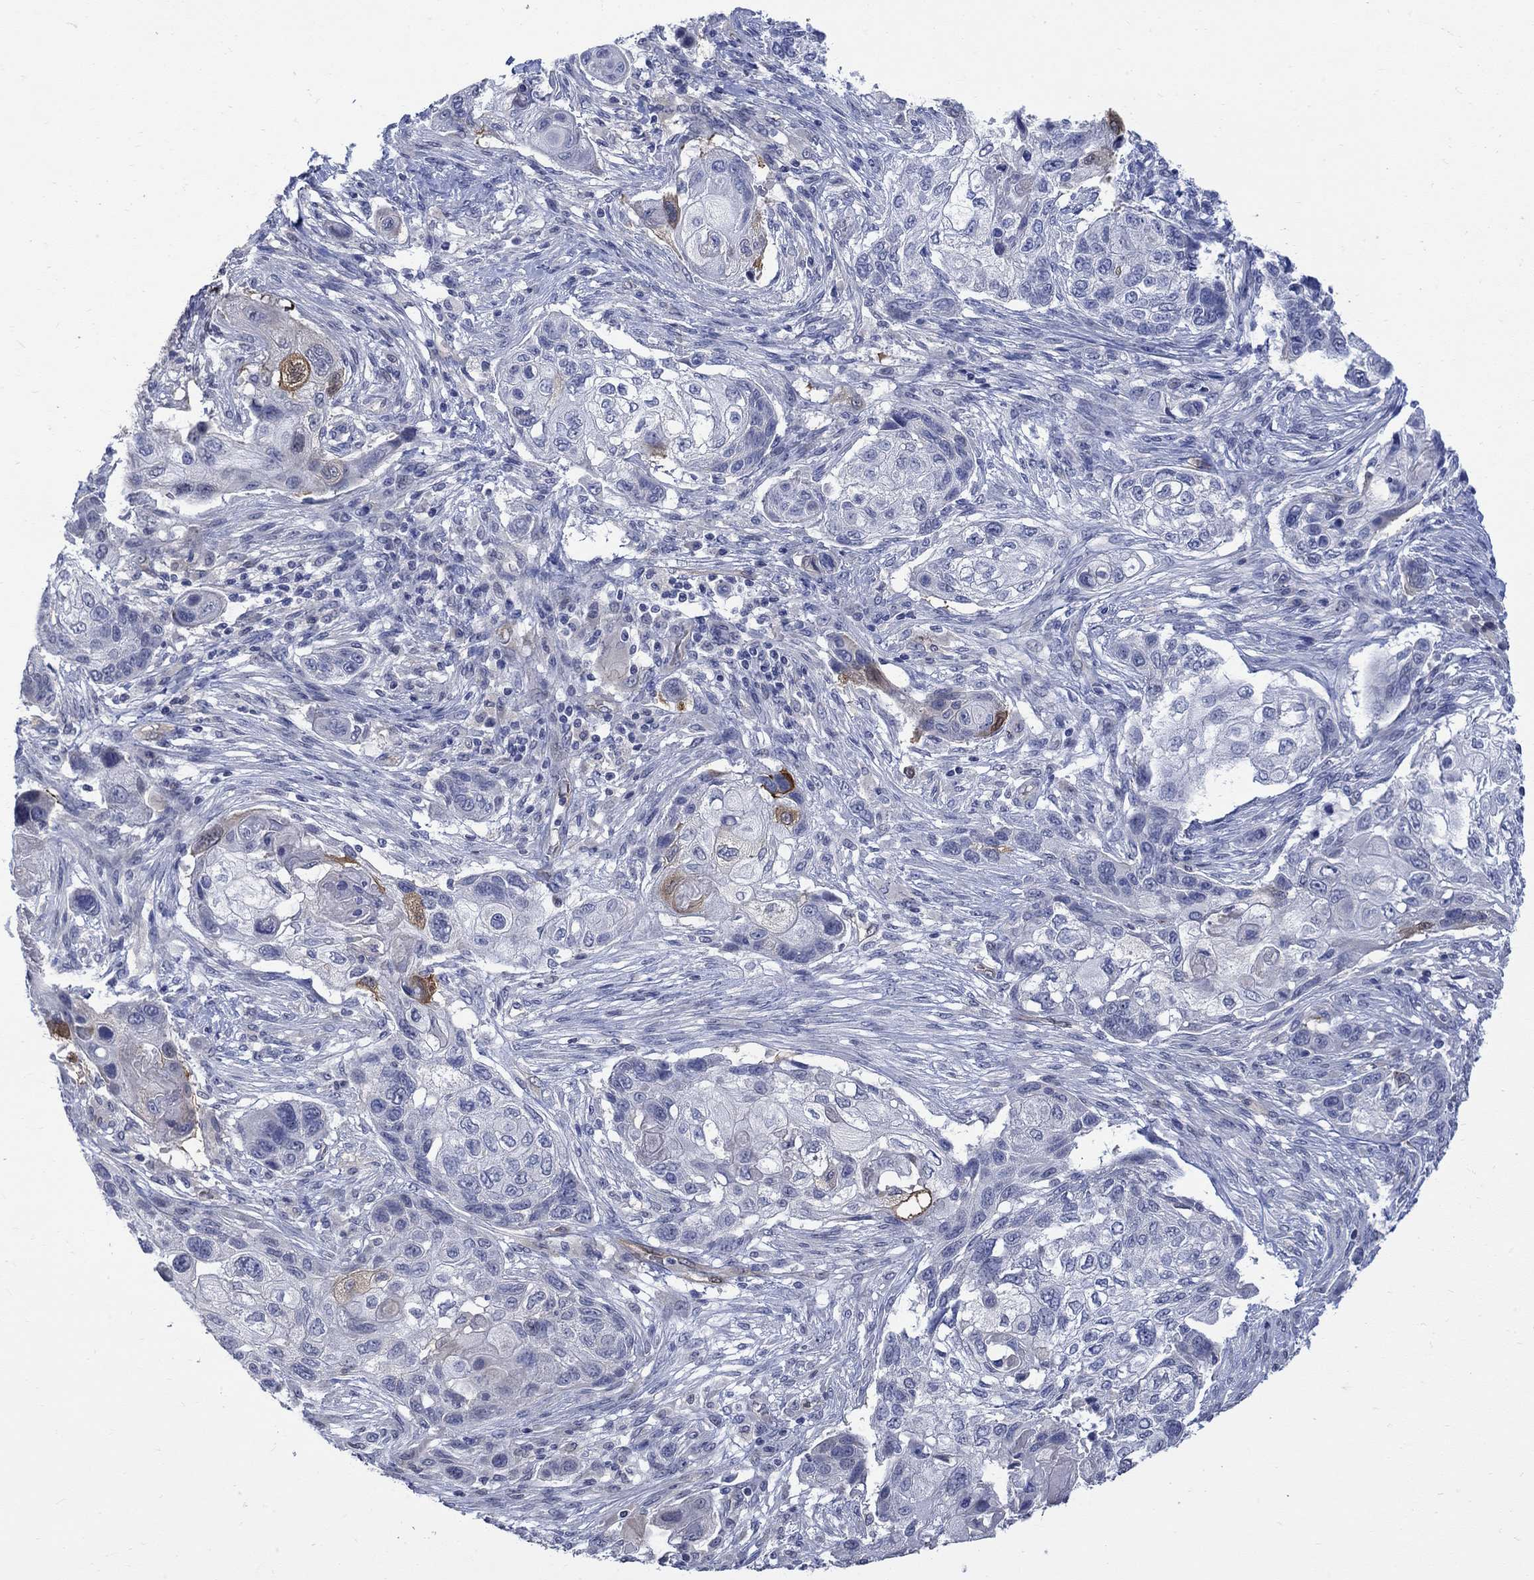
{"staining": {"intensity": "negative", "quantity": "none", "location": "none"}, "tissue": "lung cancer", "cell_type": "Tumor cells", "image_type": "cancer", "snomed": [{"axis": "morphology", "description": "Normal tissue, NOS"}, {"axis": "morphology", "description": "Squamous cell carcinoma, NOS"}, {"axis": "topography", "description": "Bronchus"}, {"axis": "topography", "description": "Lung"}], "caption": "High magnification brightfield microscopy of lung cancer stained with DAB (3,3'-diaminobenzidine) (brown) and counterstained with hematoxylin (blue): tumor cells show no significant staining. (DAB immunohistochemistry with hematoxylin counter stain).", "gene": "TGM2", "patient": {"sex": "male", "age": 69}}